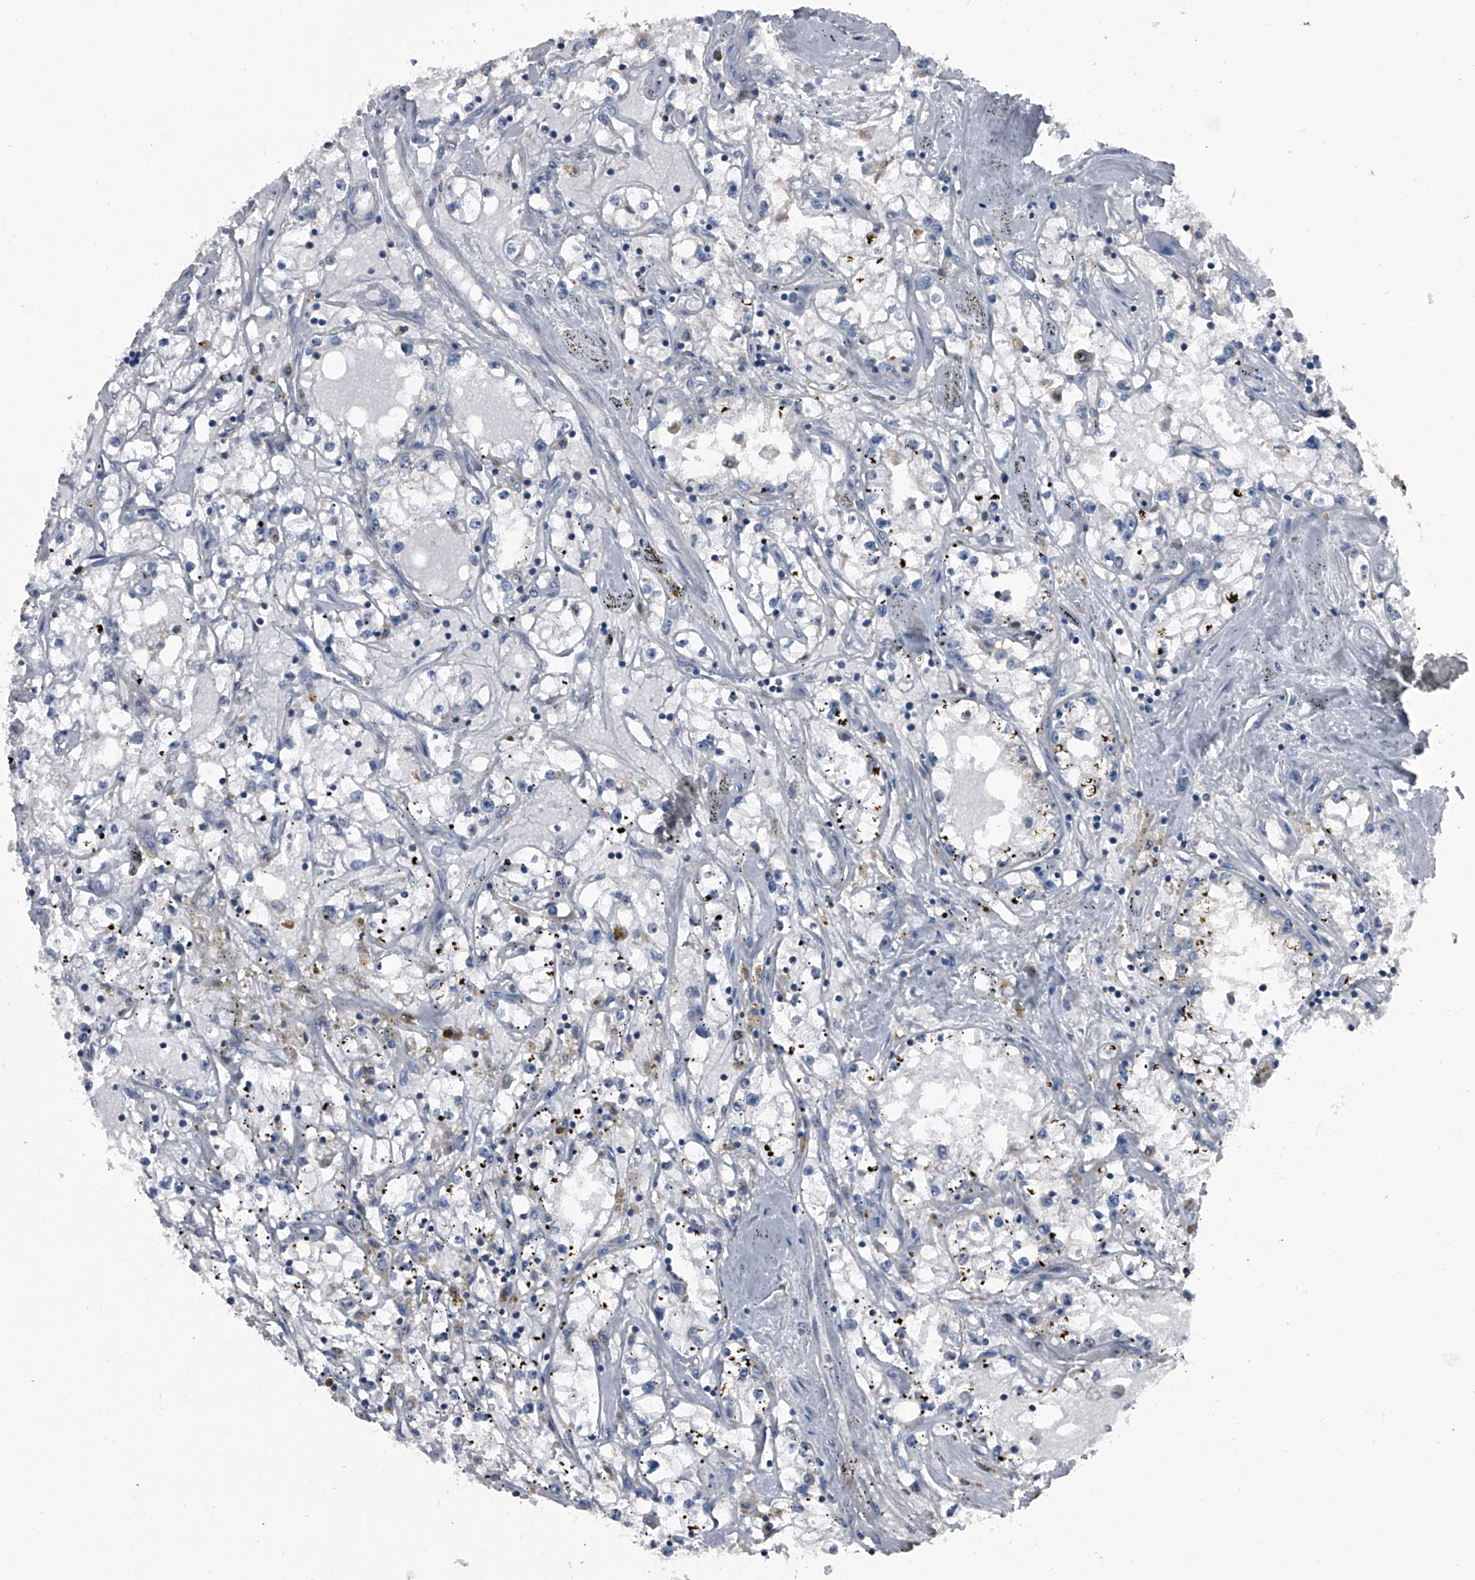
{"staining": {"intensity": "negative", "quantity": "none", "location": "none"}, "tissue": "renal cancer", "cell_type": "Tumor cells", "image_type": "cancer", "snomed": [{"axis": "morphology", "description": "Adenocarcinoma, NOS"}, {"axis": "topography", "description": "Kidney"}], "caption": "An immunohistochemistry photomicrograph of renal adenocarcinoma is shown. There is no staining in tumor cells of renal adenocarcinoma. Nuclei are stained in blue.", "gene": "PIP5K1A", "patient": {"sex": "male", "age": 56}}